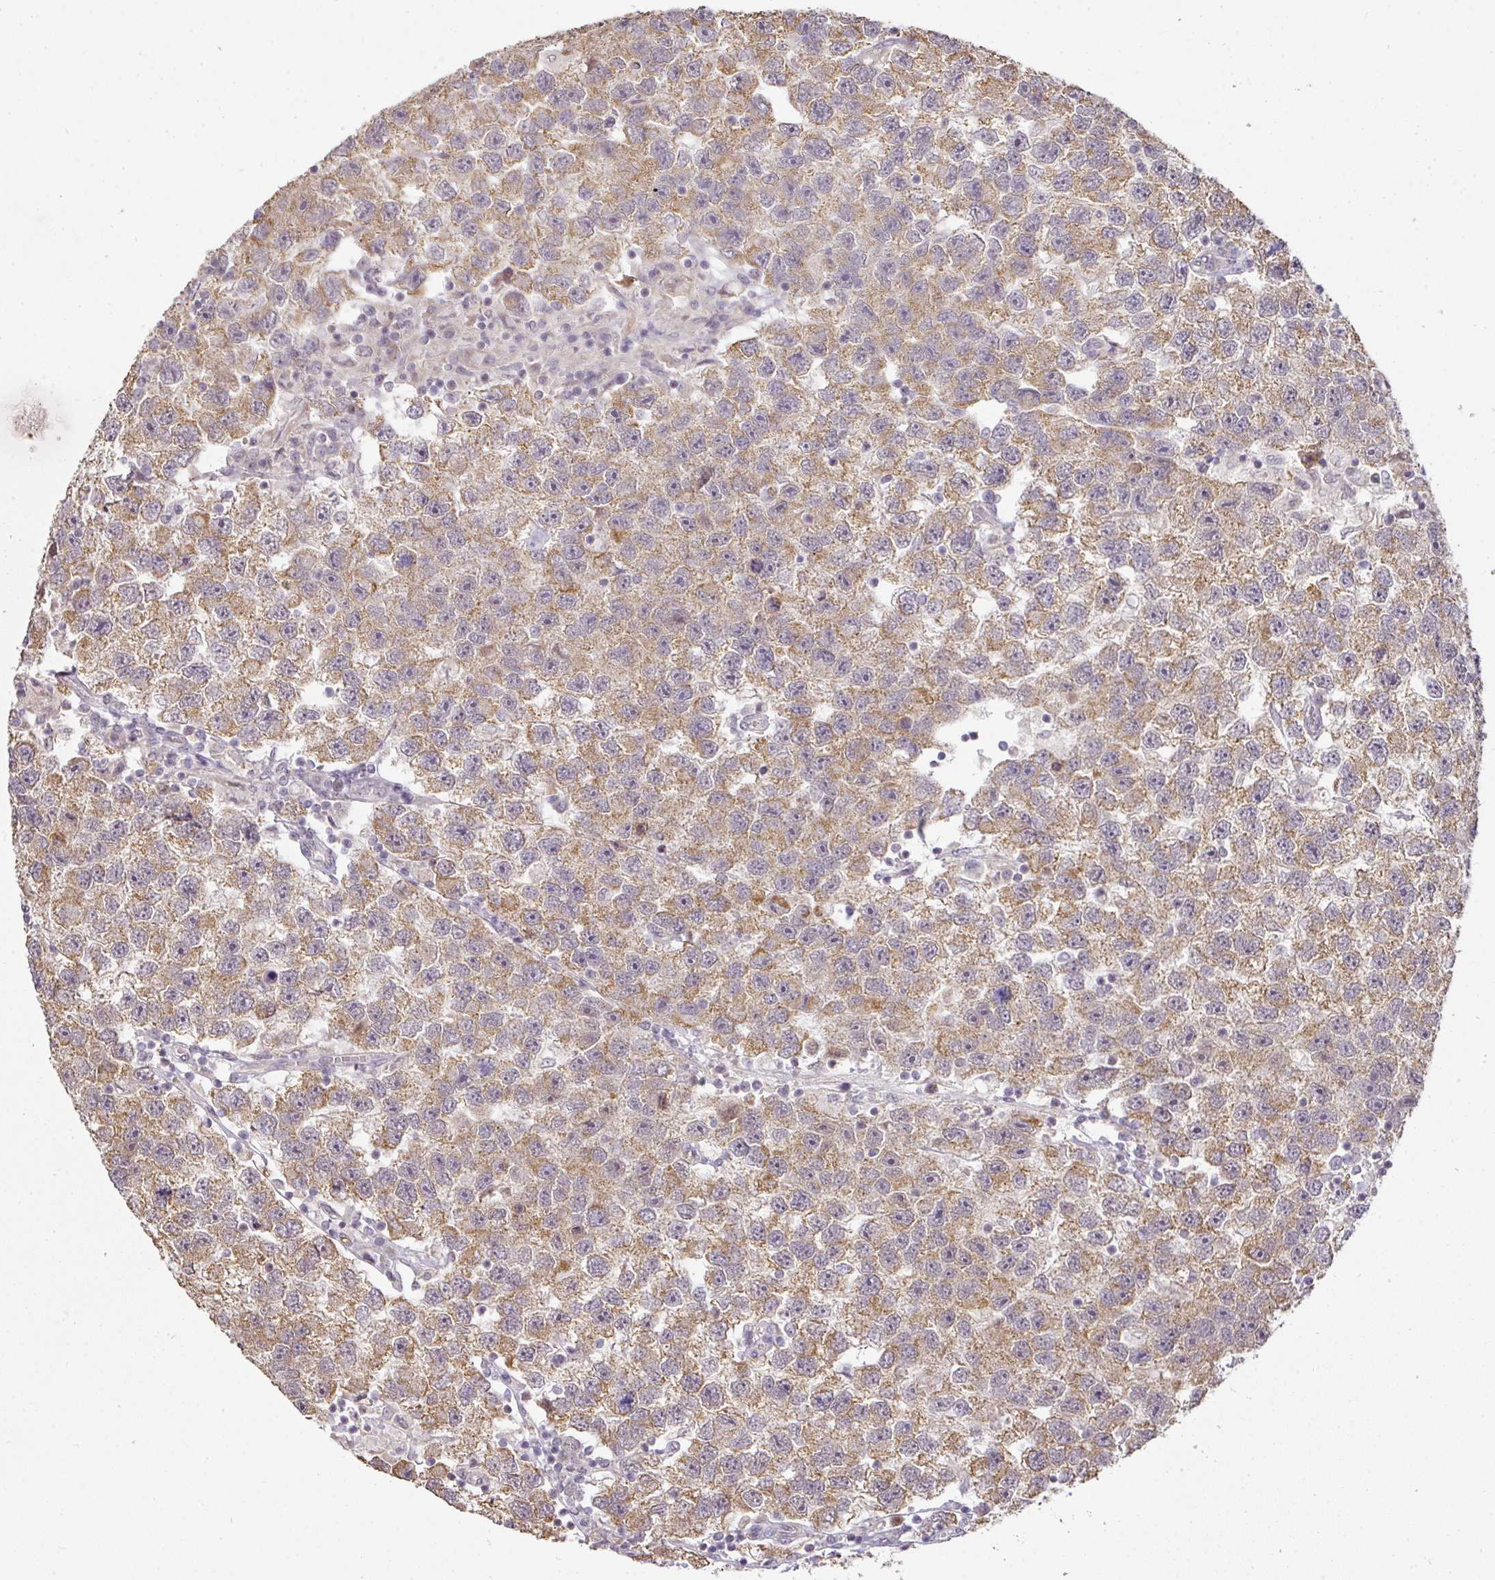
{"staining": {"intensity": "moderate", "quantity": ">75%", "location": "cytoplasmic/membranous"}, "tissue": "testis cancer", "cell_type": "Tumor cells", "image_type": "cancer", "snomed": [{"axis": "morphology", "description": "Seminoma, NOS"}, {"axis": "topography", "description": "Testis"}], "caption": "Brown immunohistochemical staining in human testis seminoma displays moderate cytoplasmic/membranous staining in about >75% of tumor cells.", "gene": "MYOM2", "patient": {"sex": "male", "age": 26}}